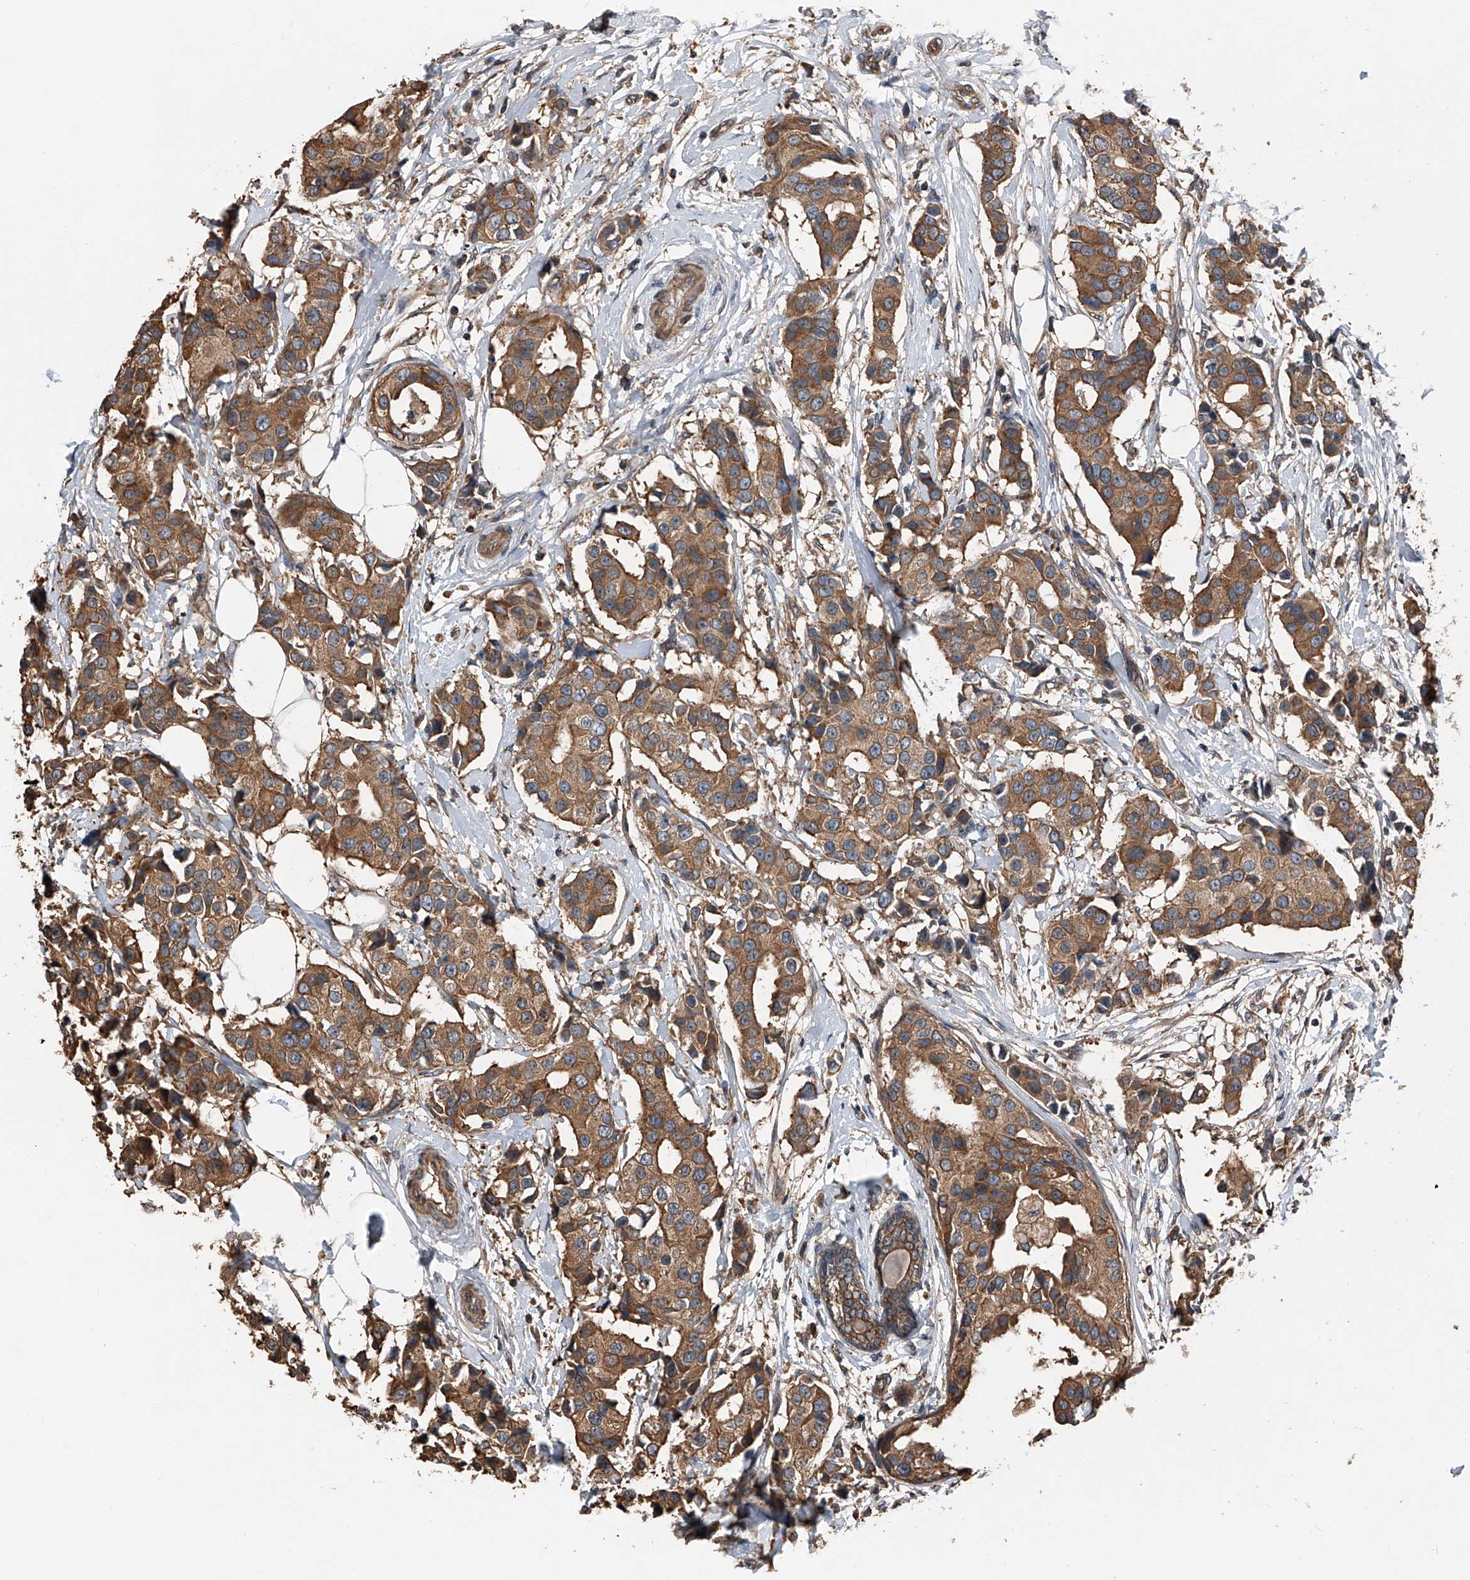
{"staining": {"intensity": "moderate", "quantity": ">75%", "location": "cytoplasmic/membranous"}, "tissue": "breast cancer", "cell_type": "Tumor cells", "image_type": "cancer", "snomed": [{"axis": "morphology", "description": "Normal tissue, NOS"}, {"axis": "morphology", "description": "Duct carcinoma"}, {"axis": "topography", "description": "Breast"}], "caption": "DAB immunohistochemical staining of human breast cancer displays moderate cytoplasmic/membranous protein staining in about >75% of tumor cells. (Brightfield microscopy of DAB IHC at high magnification).", "gene": "KCNJ2", "patient": {"sex": "female", "age": 39}}